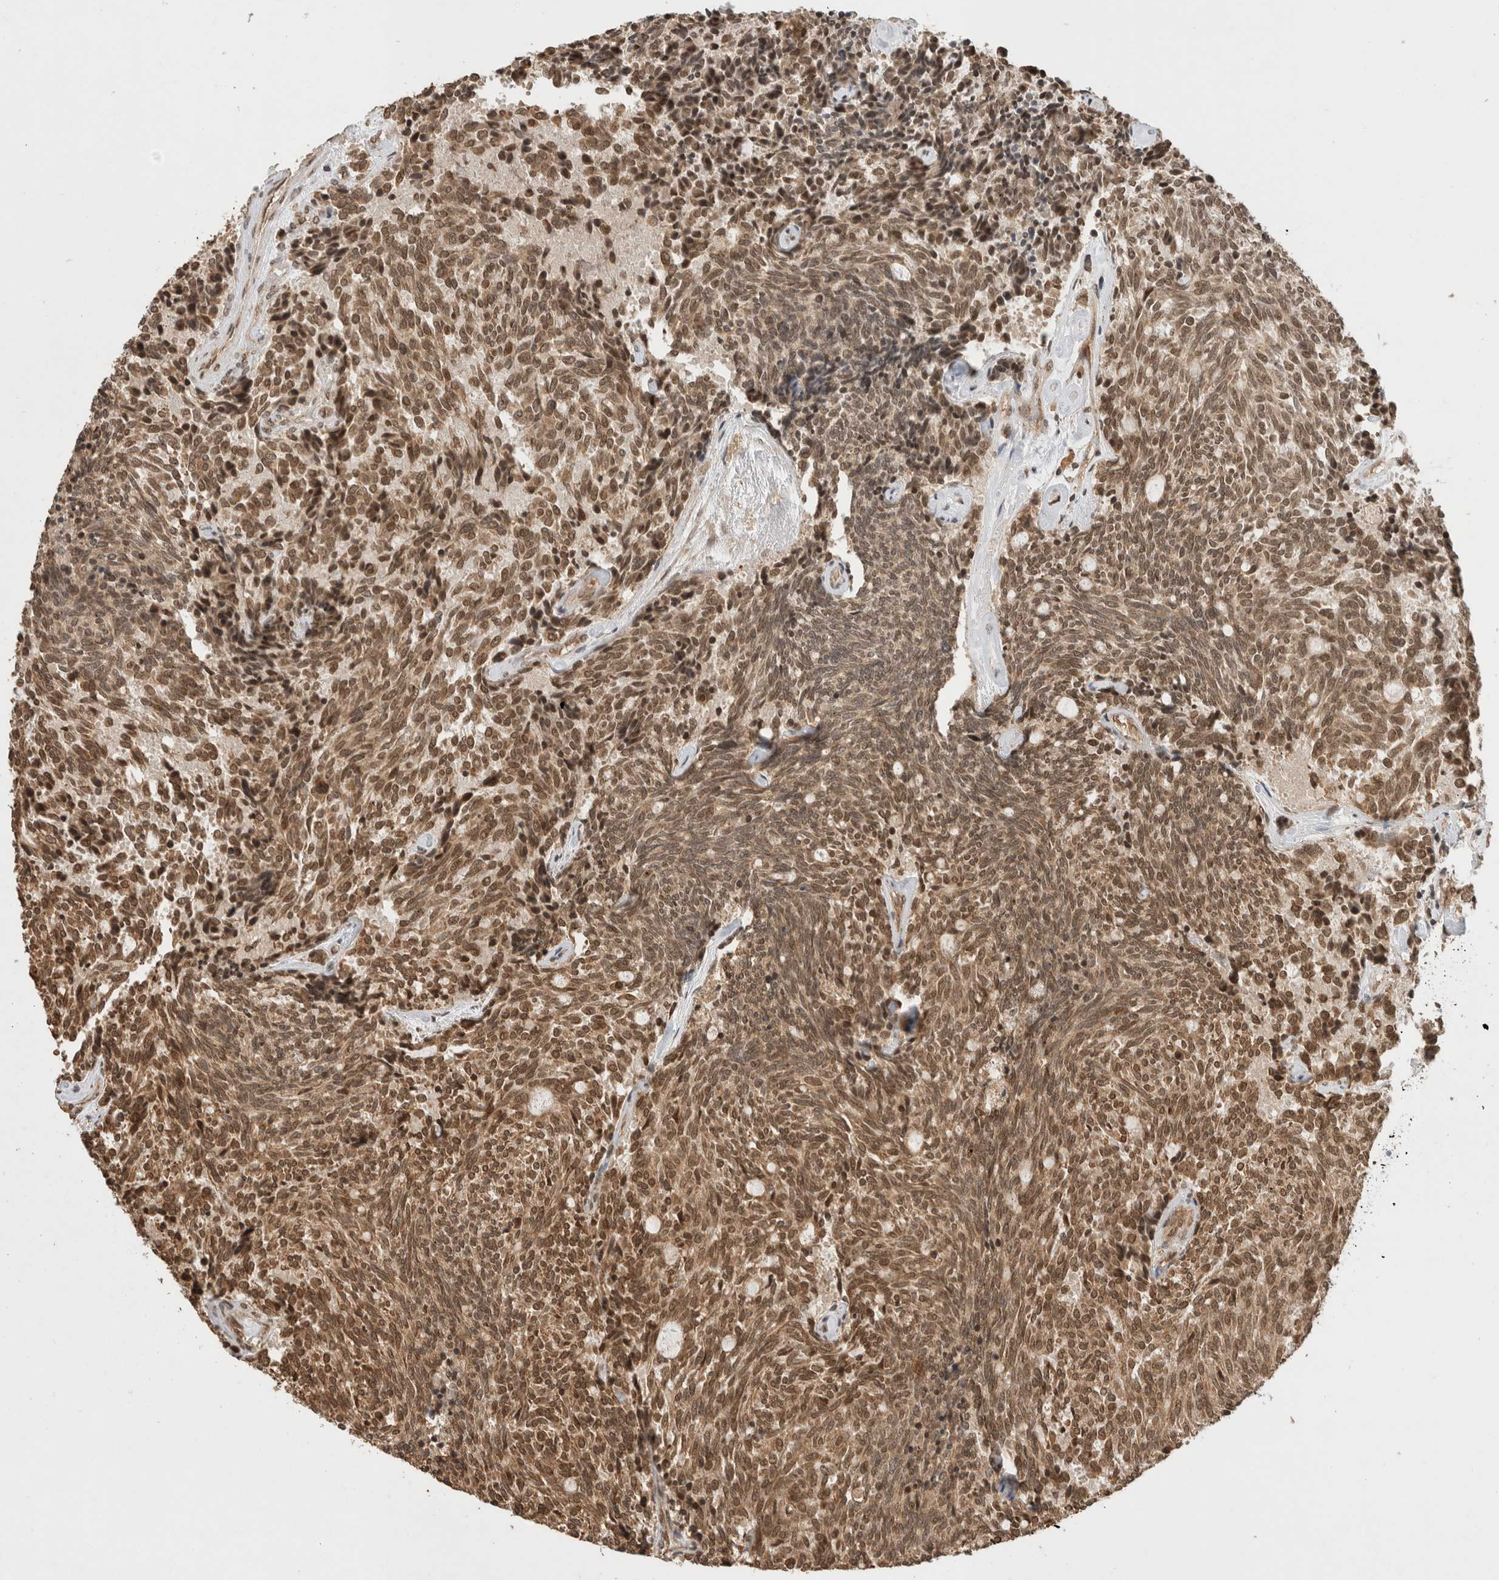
{"staining": {"intensity": "moderate", "quantity": ">75%", "location": "nuclear"}, "tissue": "carcinoid", "cell_type": "Tumor cells", "image_type": "cancer", "snomed": [{"axis": "morphology", "description": "Carcinoid, malignant, NOS"}, {"axis": "topography", "description": "Pancreas"}], "caption": "DAB immunohistochemical staining of carcinoid displays moderate nuclear protein positivity in about >75% of tumor cells. (Stains: DAB (3,3'-diaminobenzidine) in brown, nuclei in blue, Microscopy: brightfield microscopy at high magnification).", "gene": "C1orf21", "patient": {"sex": "female", "age": 54}}